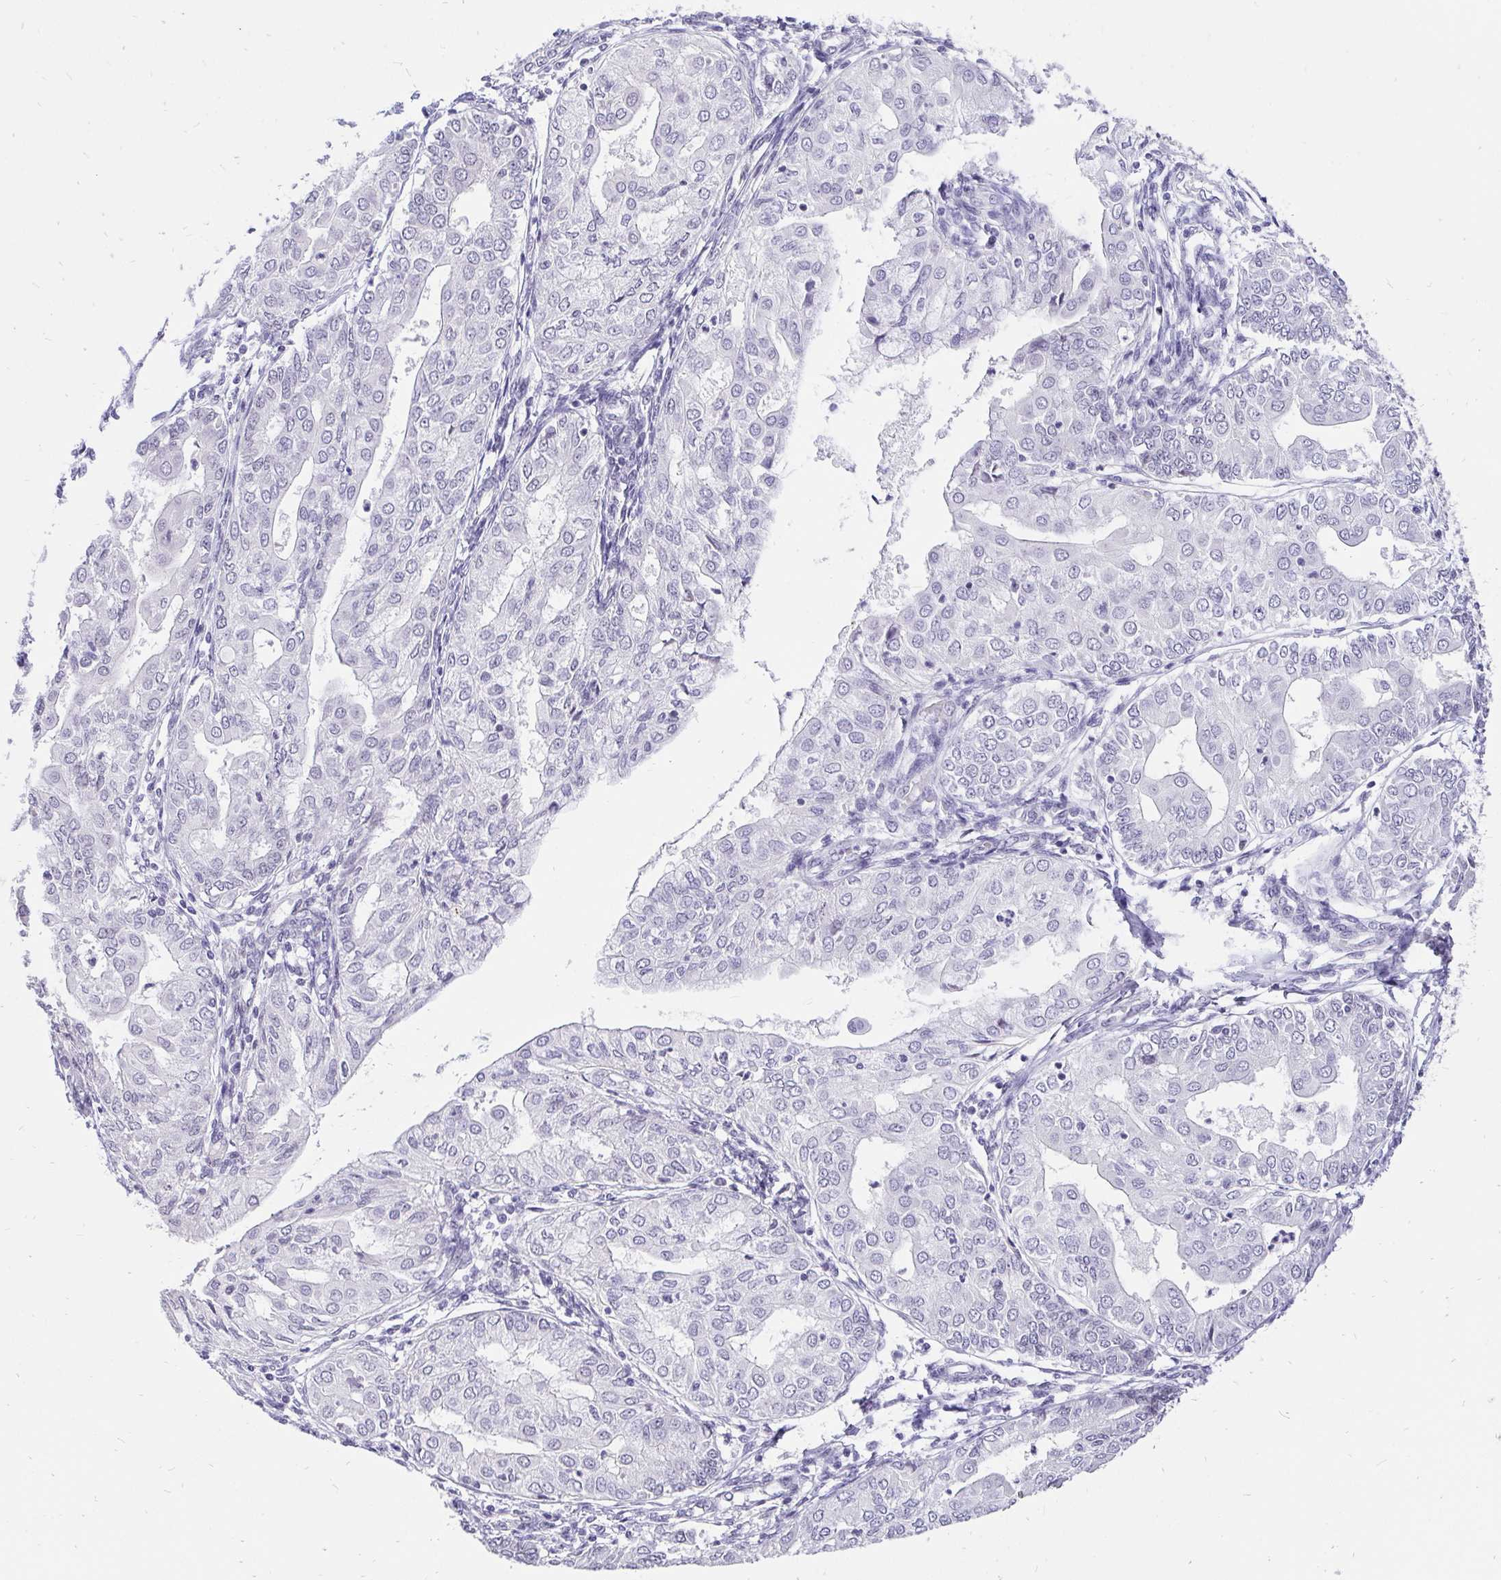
{"staining": {"intensity": "negative", "quantity": "none", "location": "none"}, "tissue": "endometrial cancer", "cell_type": "Tumor cells", "image_type": "cancer", "snomed": [{"axis": "morphology", "description": "Adenocarcinoma, NOS"}, {"axis": "topography", "description": "Endometrium"}], "caption": "Immunohistochemistry (IHC) micrograph of neoplastic tissue: endometrial adenocarcinoma stained with DAB shows no significant protein expression in tumor cells. (DAB (3,3'-diaminobenzidine) immunohistochemistry (IHC) visualized using brightfield microscopy, high magnification).", "gene": "ZNF860", "patient": {"sex": "female", "age": 68}}